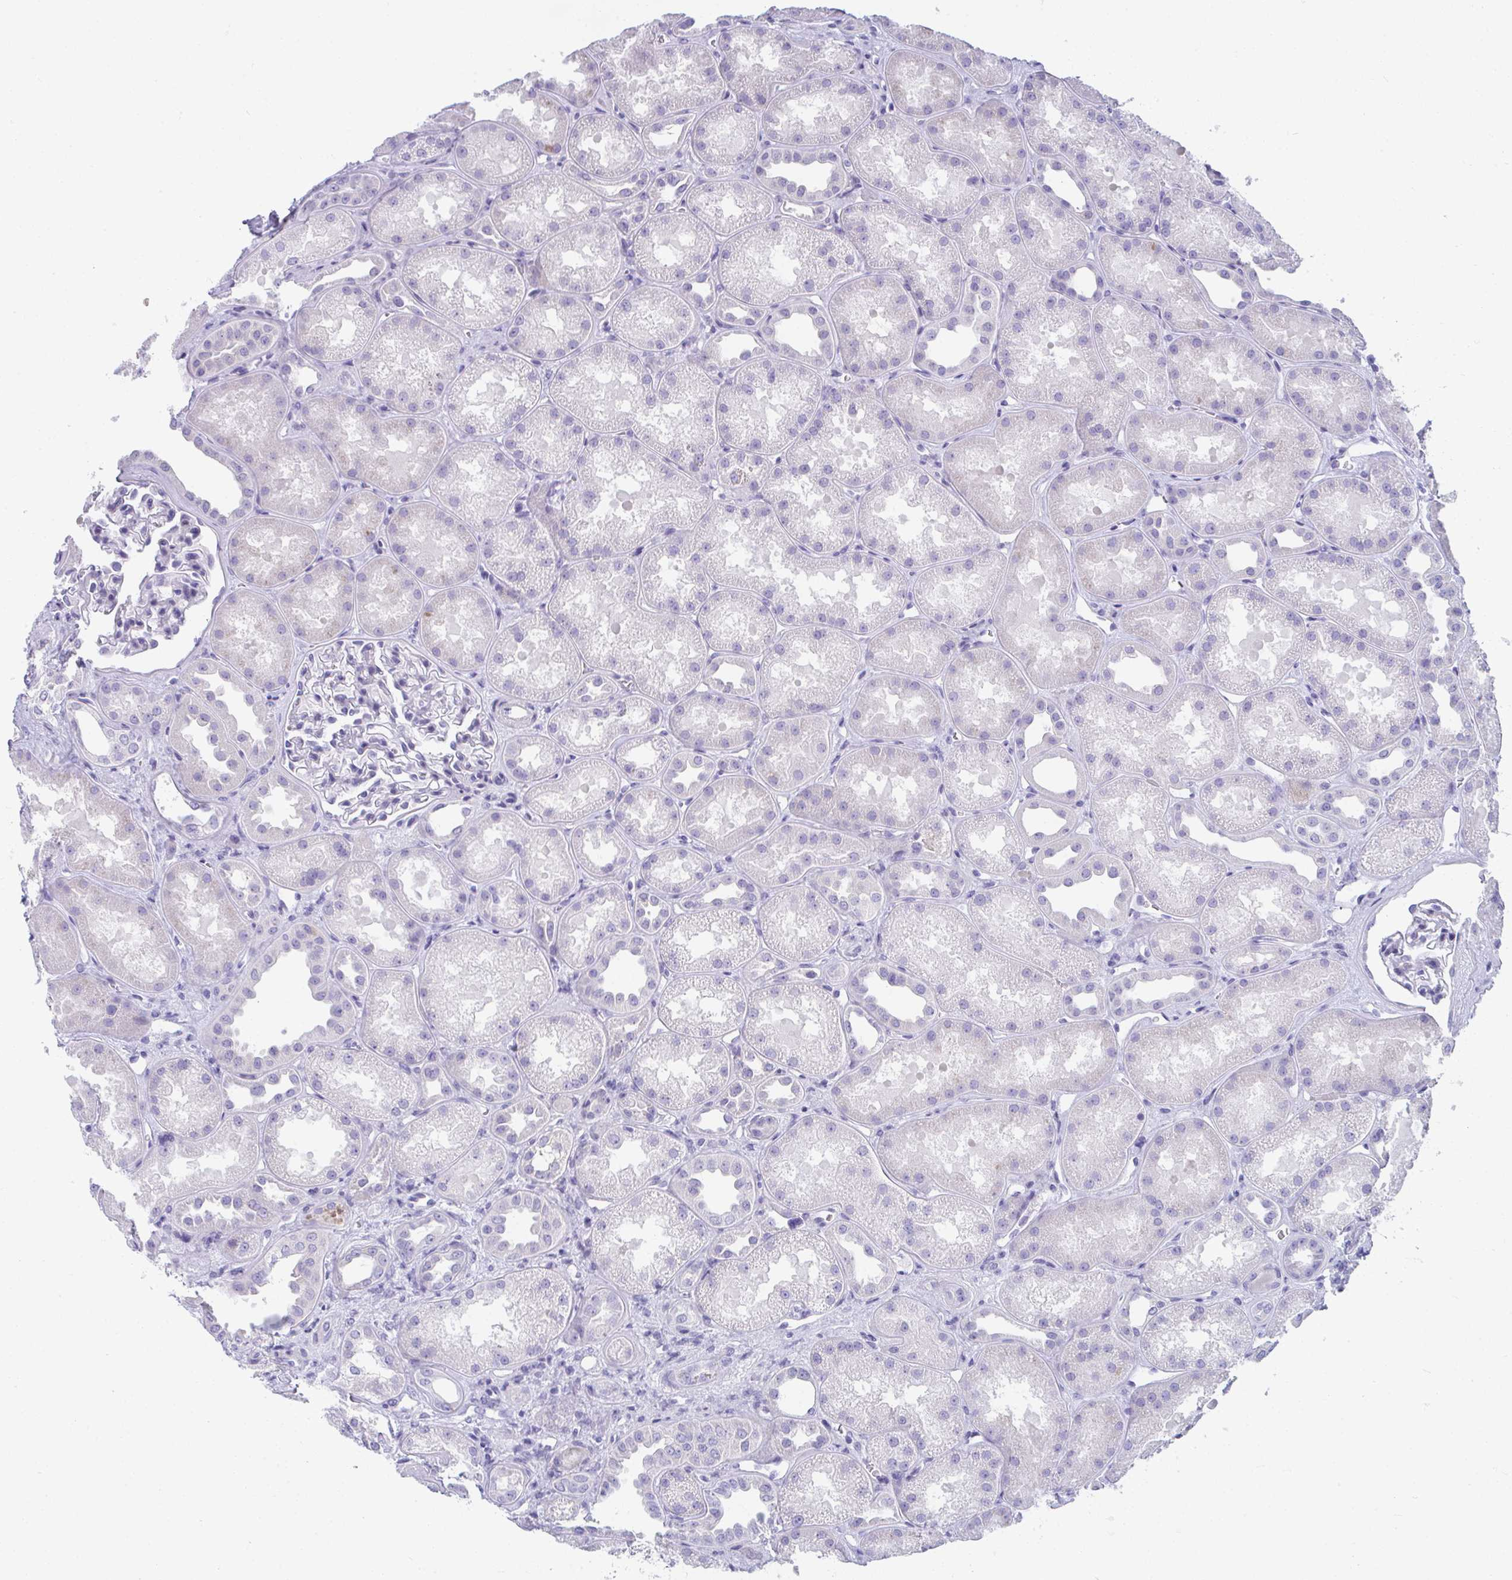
{"staining": {"intensity": "negative", "quantity": "none", "location": "none"}, "tissue": "kidney", "cell_type": "Cells in glomeruli", "image_type": "normal", "snomed": [{"axis": "morphology", "description": "Normal tissue, NOS"}, {"axis": "topography", "description": "Kidney"}], "caption": "The immunohistochemistry (IHC) micrograph has no significant positivity in cells in glomeruli of kidney. (Brightfield microscopy of DAB immunohistochemistry (IHC) at high magnification).", "gene": "TTC30A", "patient": {"sex": "male", "age": 61}}